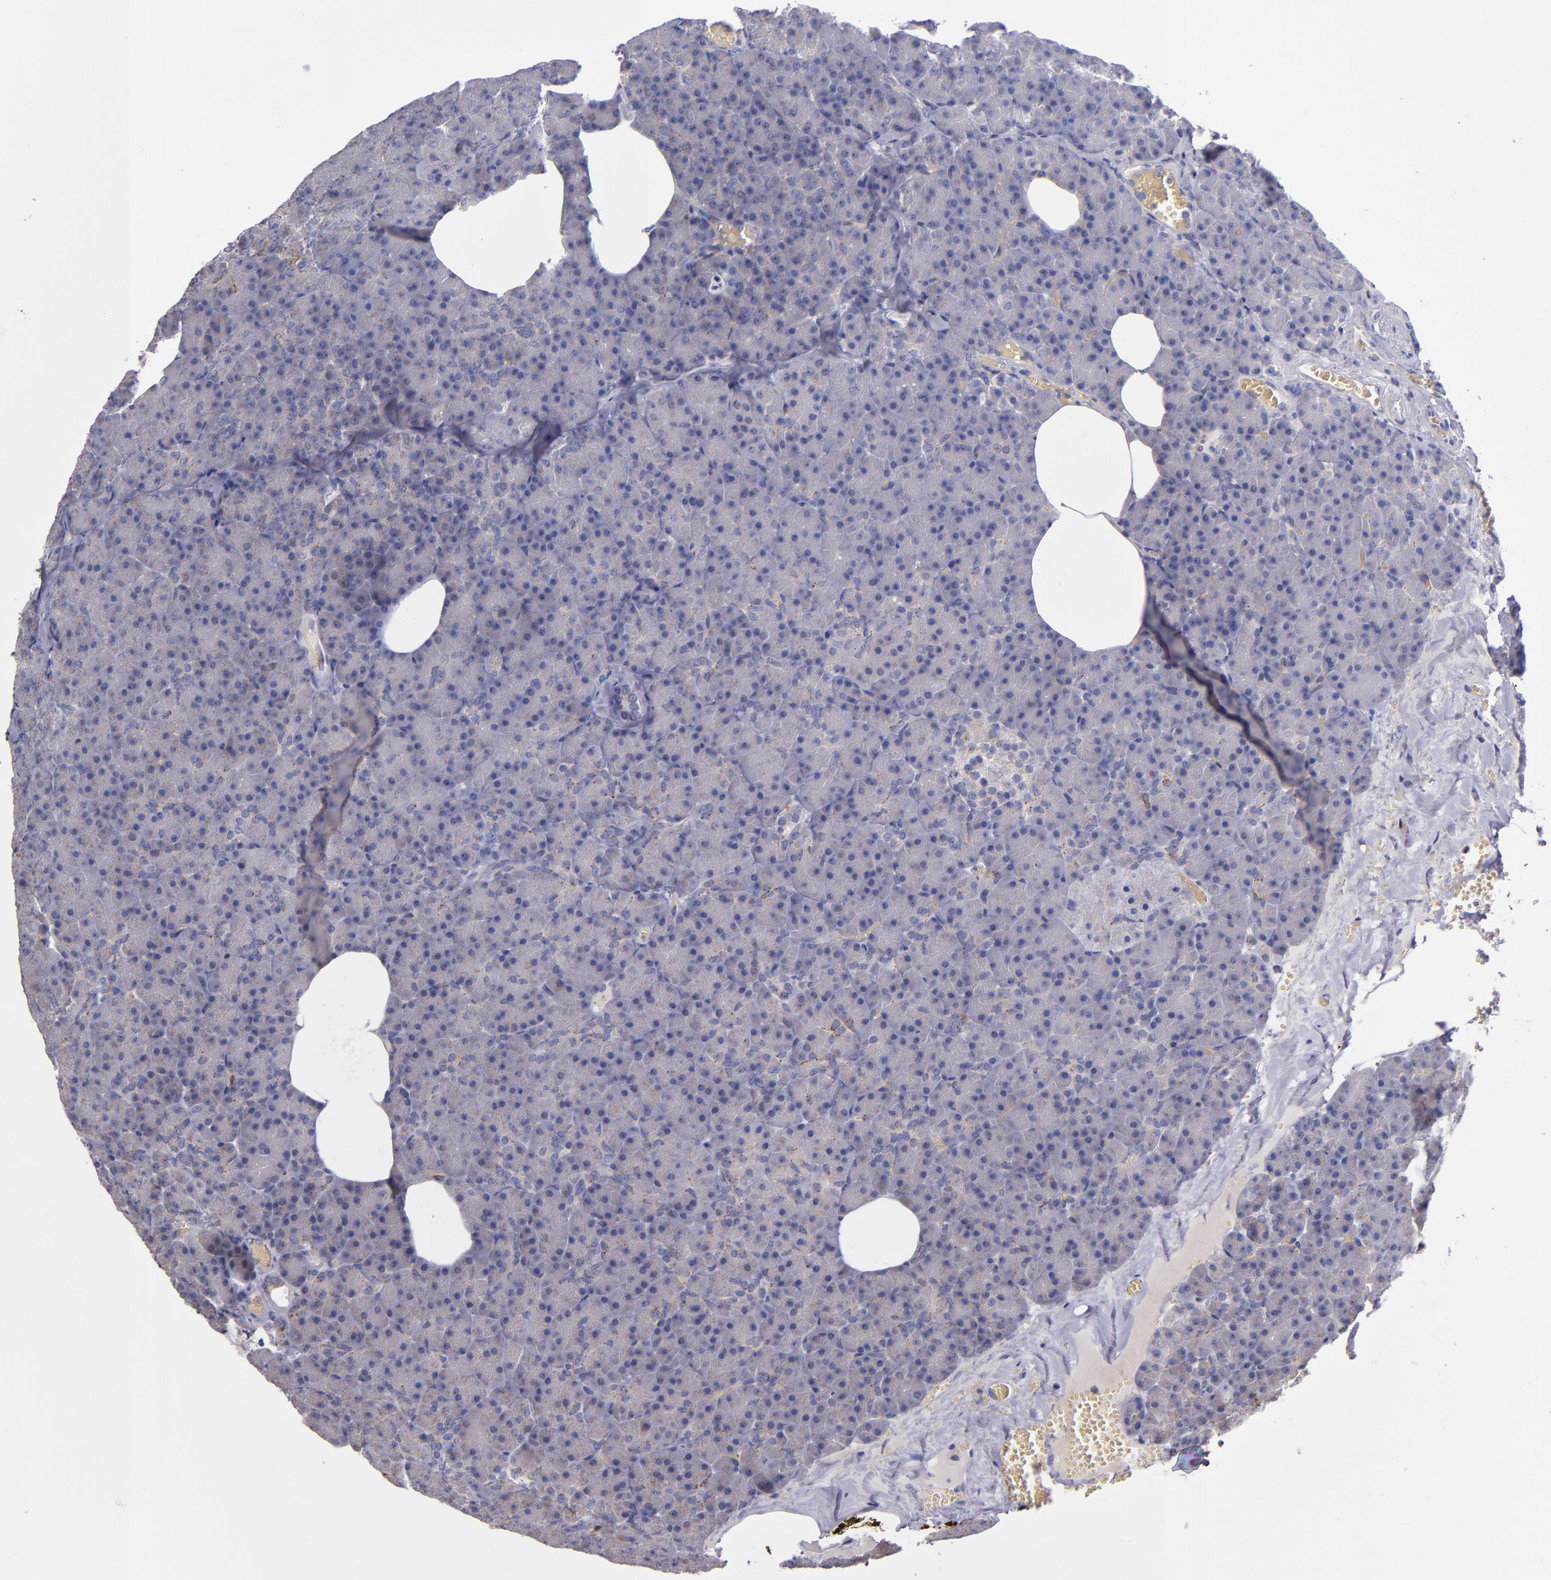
{"staining": {"intensity": "weak", "quantity": "25%-75%", "location": "cytoplasmic/membranous"}, "tissue": "pancreas", "cell_type": "Exocrine glandular cells", "image_type": "normal", "snomed": [{"axis": "morphology", "description": "Normal tissue, NOS"}, {"axis": "topography", "description": "Pancreas"}], "caption": "Immunohistochemistry staining of benign pancreas, which exhibits low levels of weak cytoplasmic/membranous expression in approximately 25%-75% of exocrine glandular cells indicating weak cytoplasmic/membranous protein positivity. The staining was performed using DAB (brown) for protein detection and nuclei were counterstained in hematoxylin (blue).", "gene": "RAB41", "patient": {"sex": "female", "age": 35}}